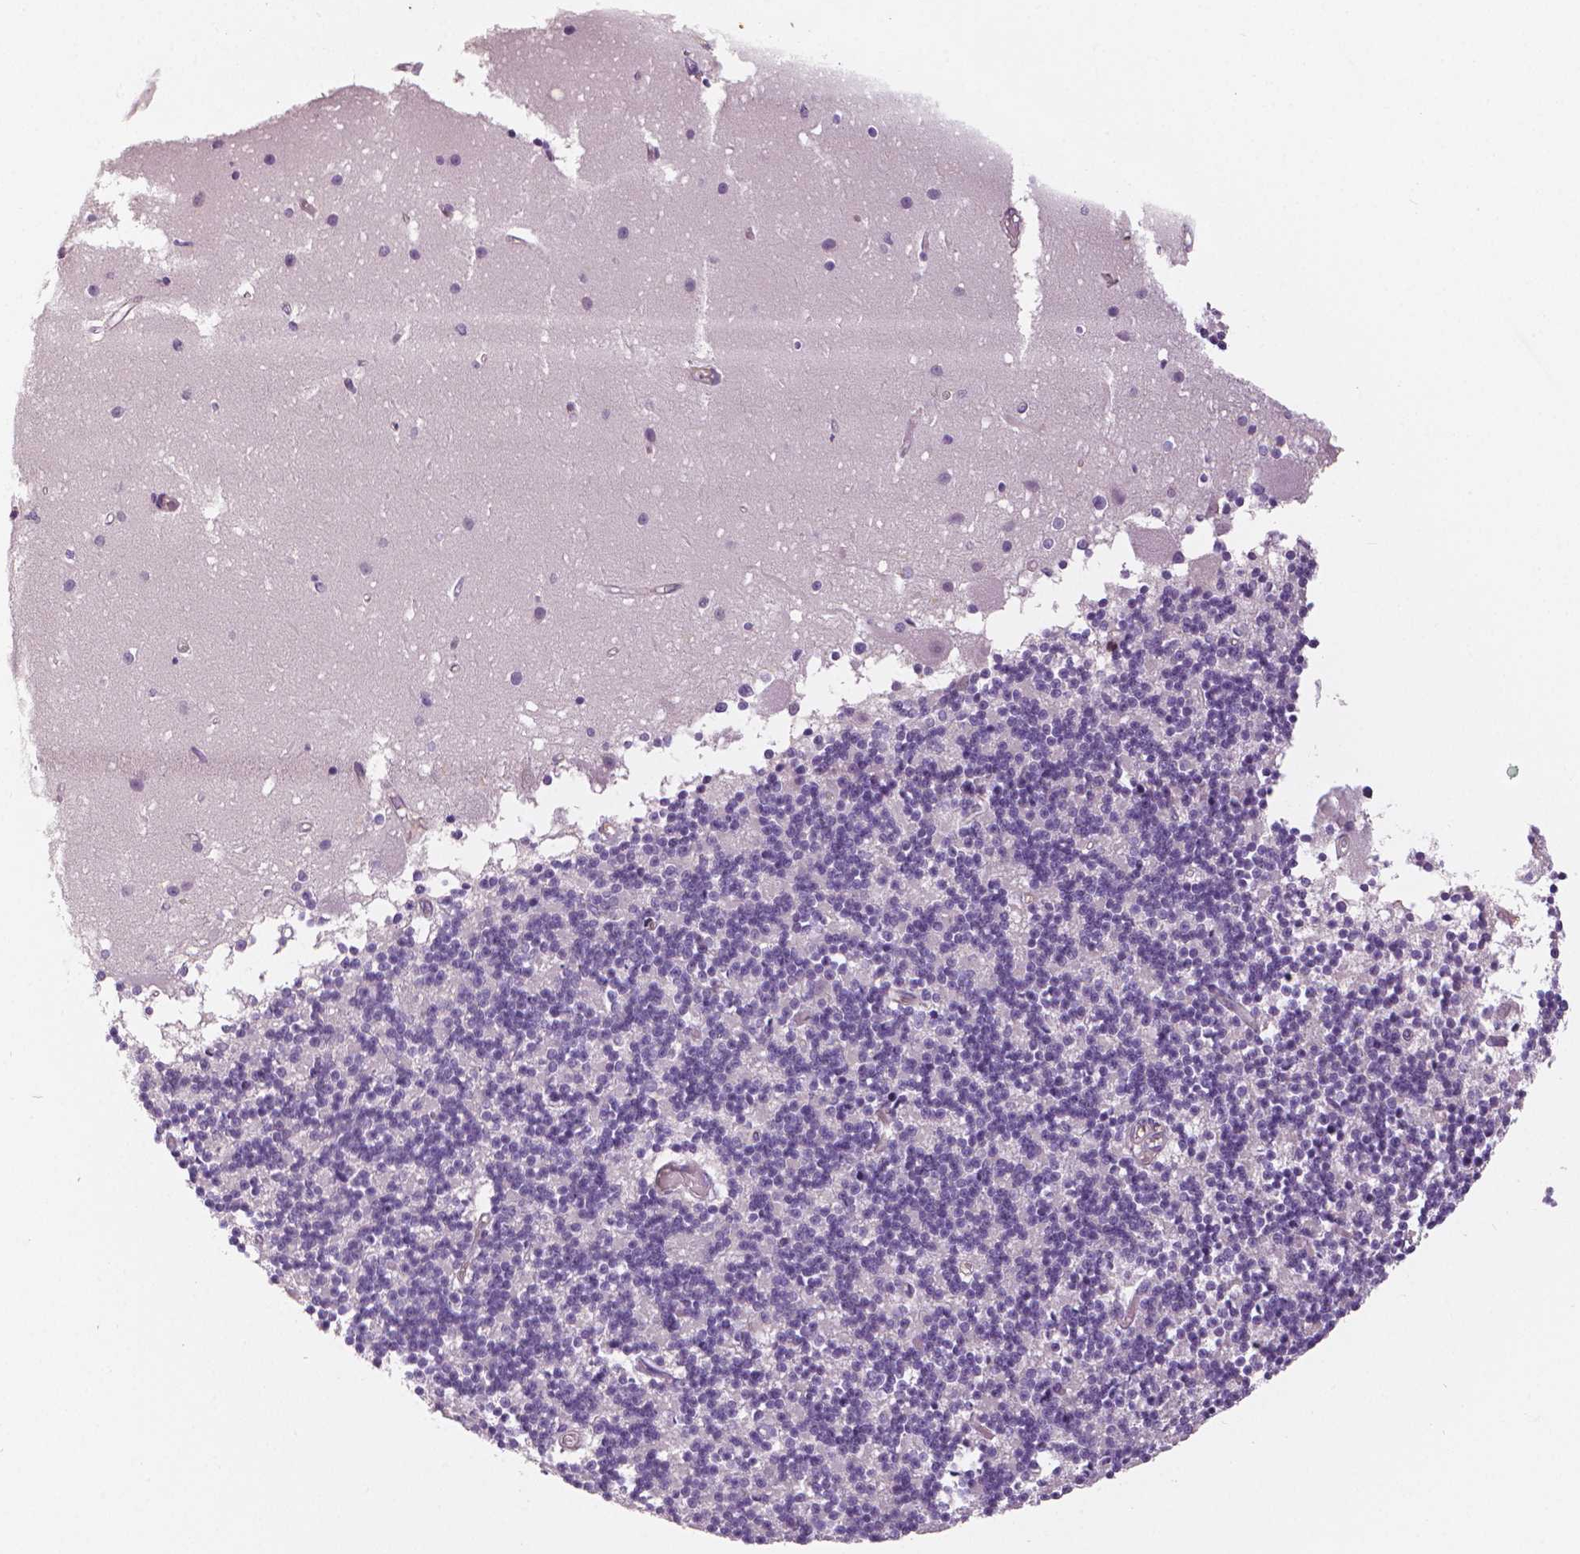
{"staining": {"intensity": "negative", "quantity": "none", "location": "none"}, "tissue": "cerebellum", "cell_type": "Cells in granular layer", "image_type": "normal", "snomed": [{"axis": "morphology", "description": "Normal tissue, NOS"}, {"axis": "topography", "description": "Cerebellum"}], "caption": "DAB (3,3'-diaminobenzidine) immunohistochemical staining of normal human cerebellum displays no significant expression in cells in granular layer.", "gene": "MKI67", "patient": {"sex": "male", "age": 54}}